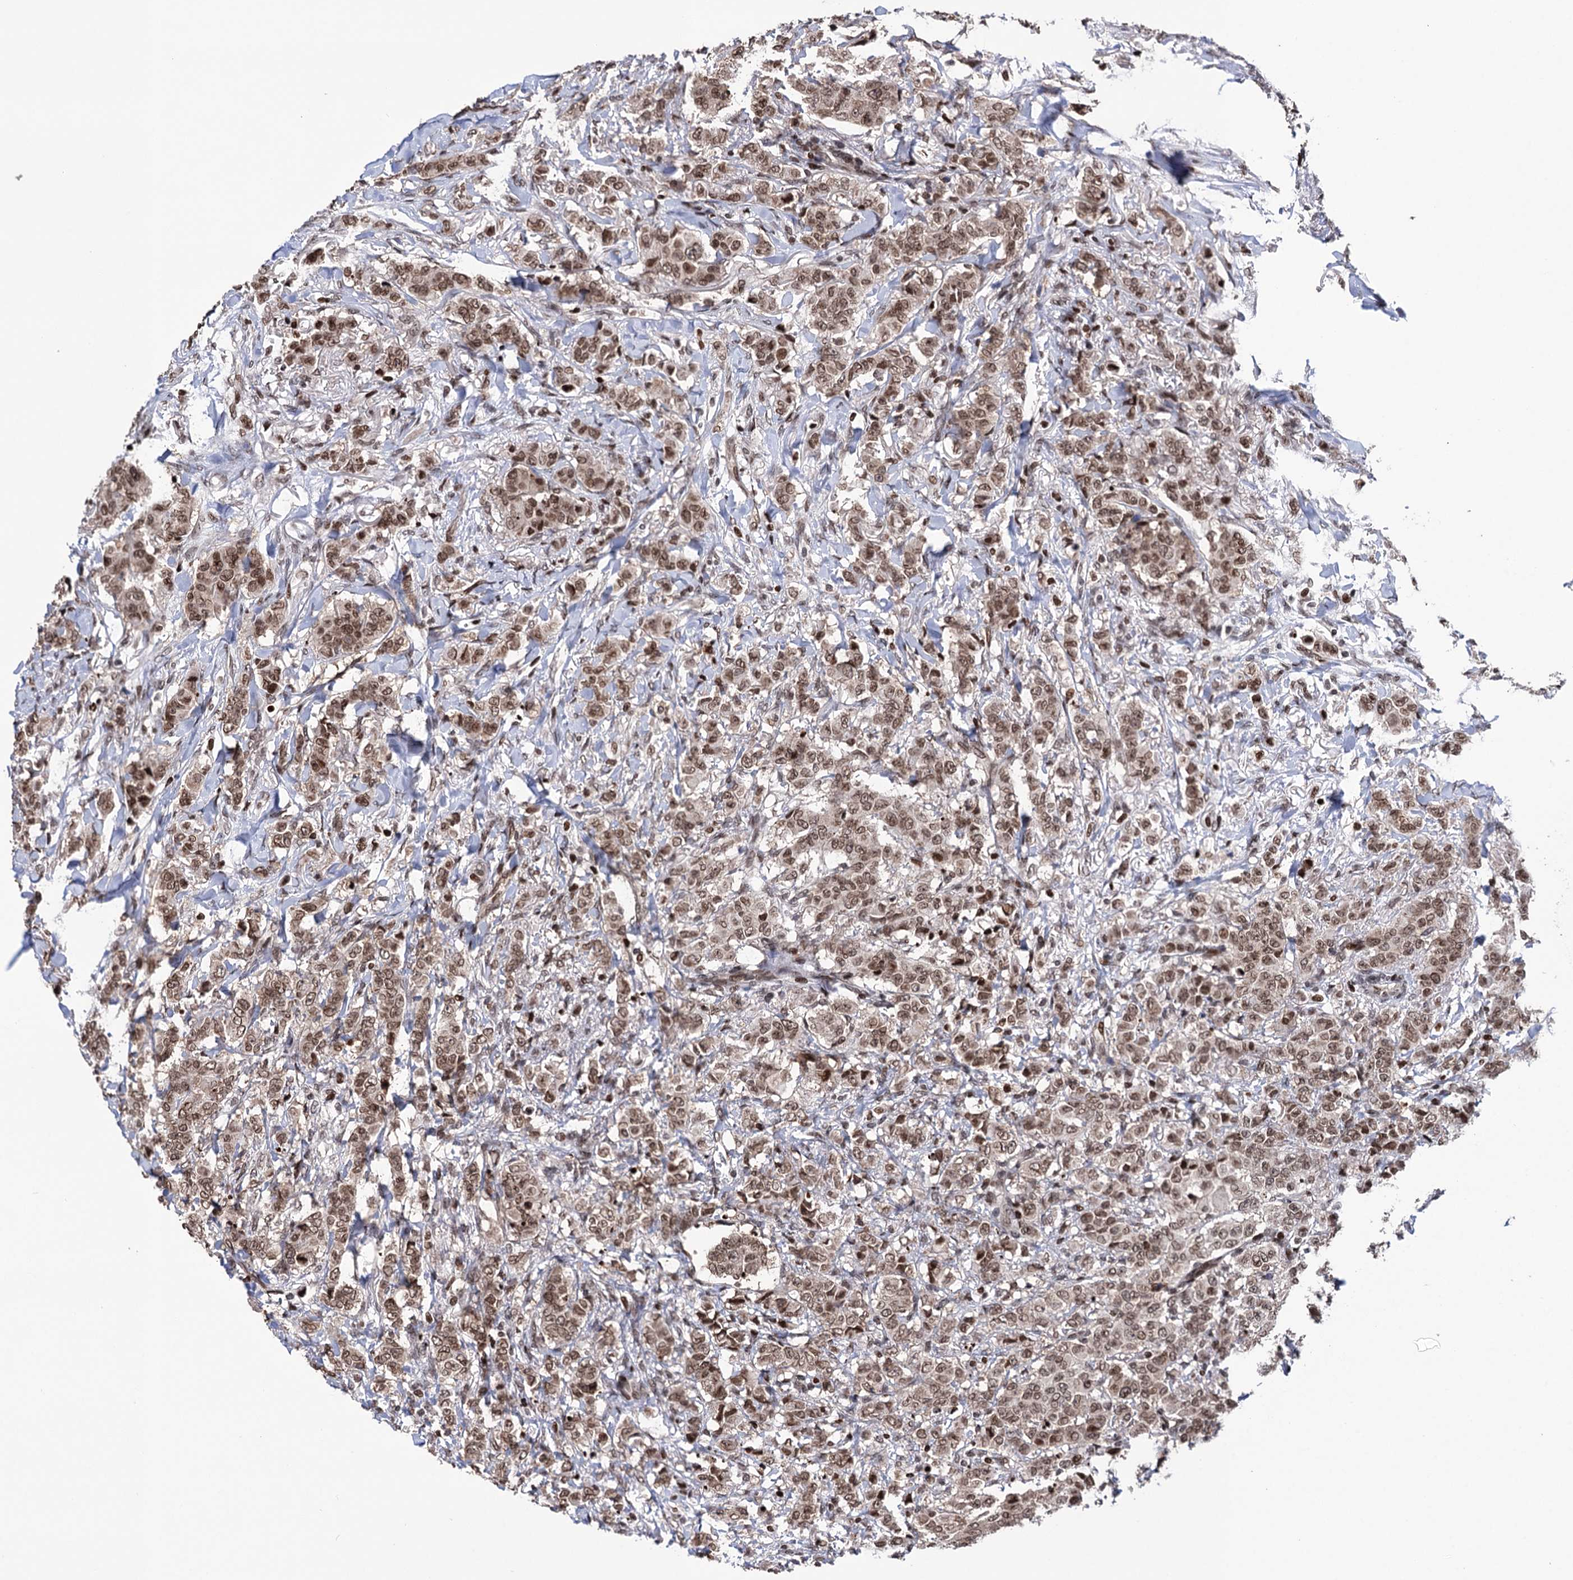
{"staining": {"intensity": "moderate", "quantity": ">75%", "location": "nuclear"}, "tissue": "breast cancer", "cell_type": "Tumor cells", "image_type": "cancer", "snomed": [{"axis": "morphology", "description": "Duct carcinoma"}, {"axis": "topography", "description": "Breast"}], "caption": "Breast cancer stained for a protein (brown) demonstrates moderate nuclear positive expression in approximately >75% of tumor cells.", "gene": "CCDC77", "patient": {"sex": "female", "age": 40}}